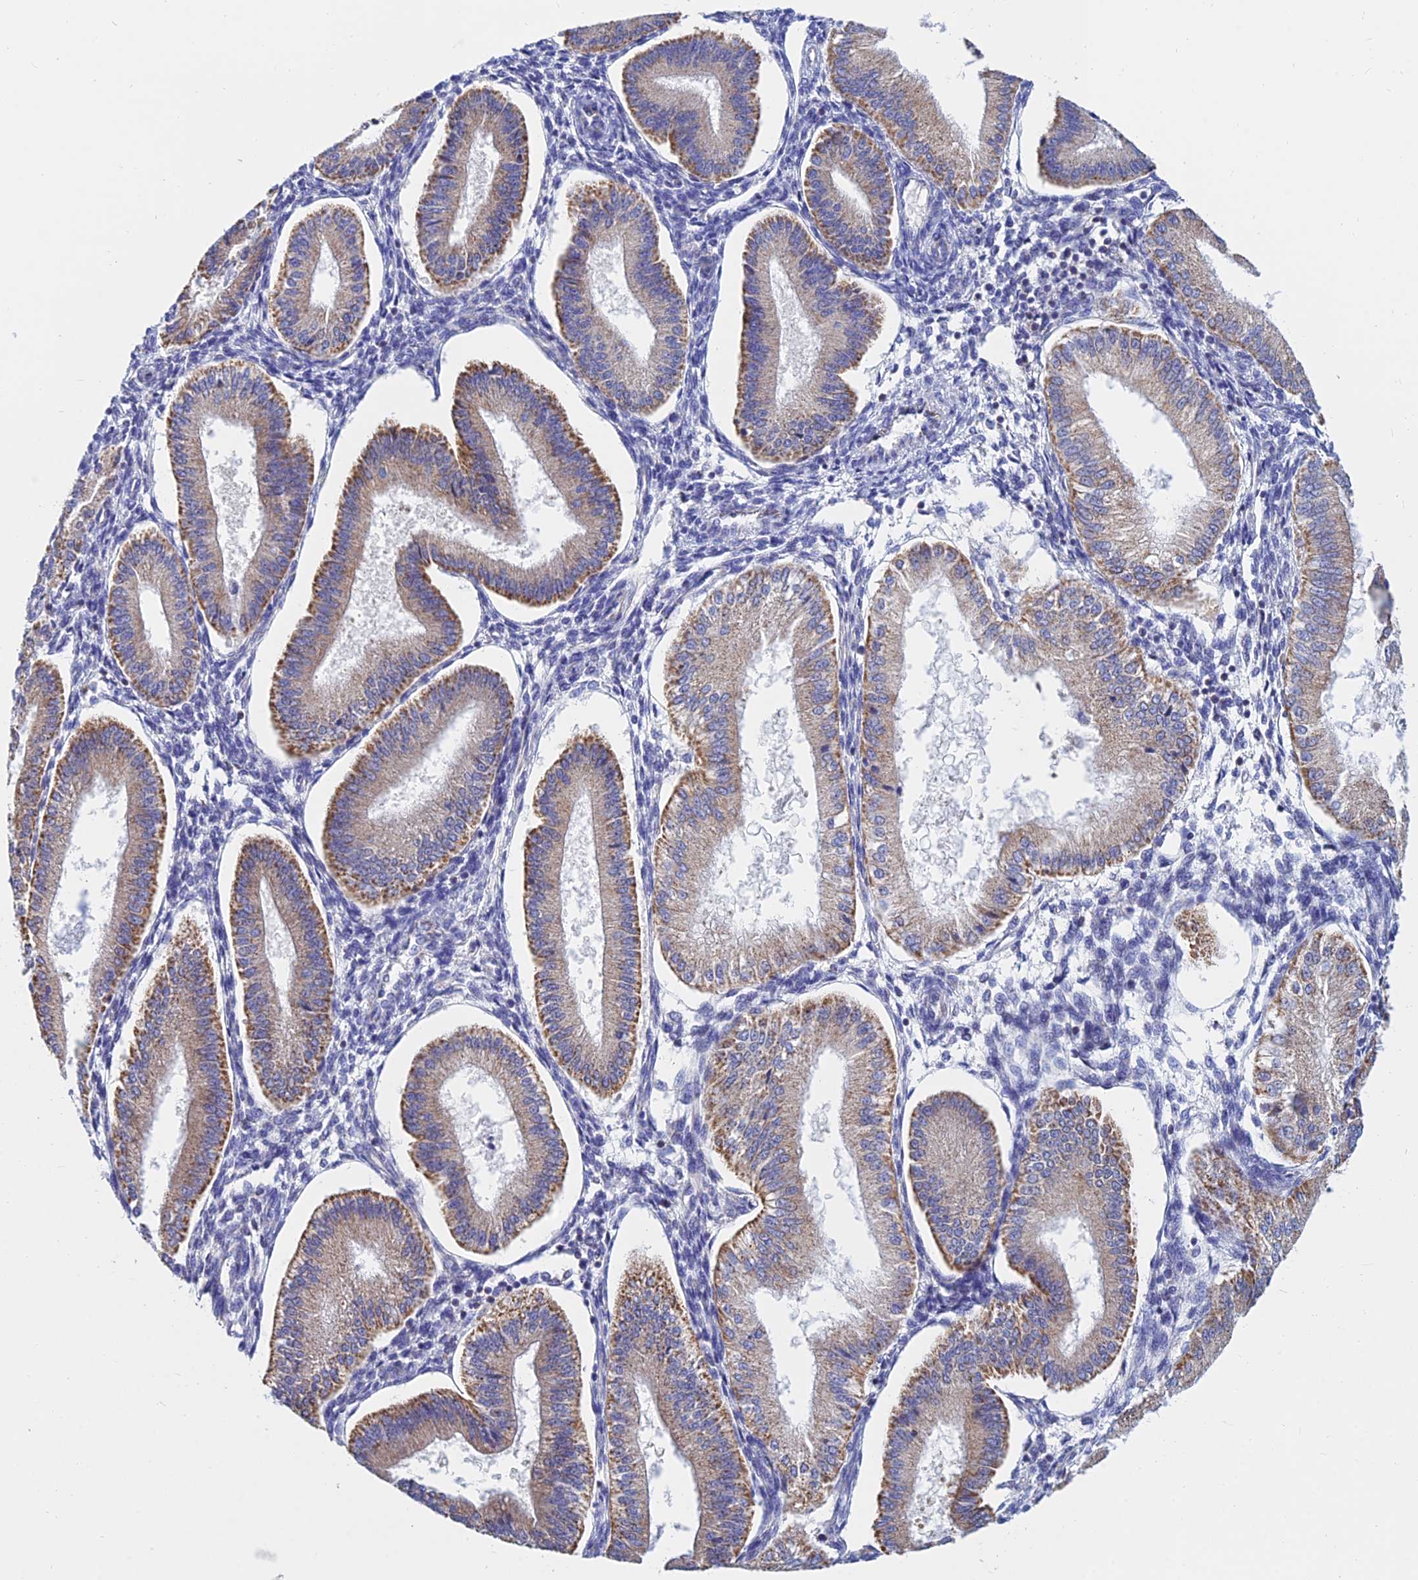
{"staining": {"intensity": "negative", "quantity": "none", "location": "none"}, "tissue": "endometrium", "cell_type": "Cells in endometrial stroma", "image_type": "normal", "snomed": [{"axis": "morphology", "description": "Normal tissue, NOS"}, {"axis": "topography", "description": "Endometrium"}], "caption": "IHC of unremarkable endometrium reveals no expression in cells in endometrial stroma.", "gene": "MGST1", "patient": {"sex": "female", "age": 39}}